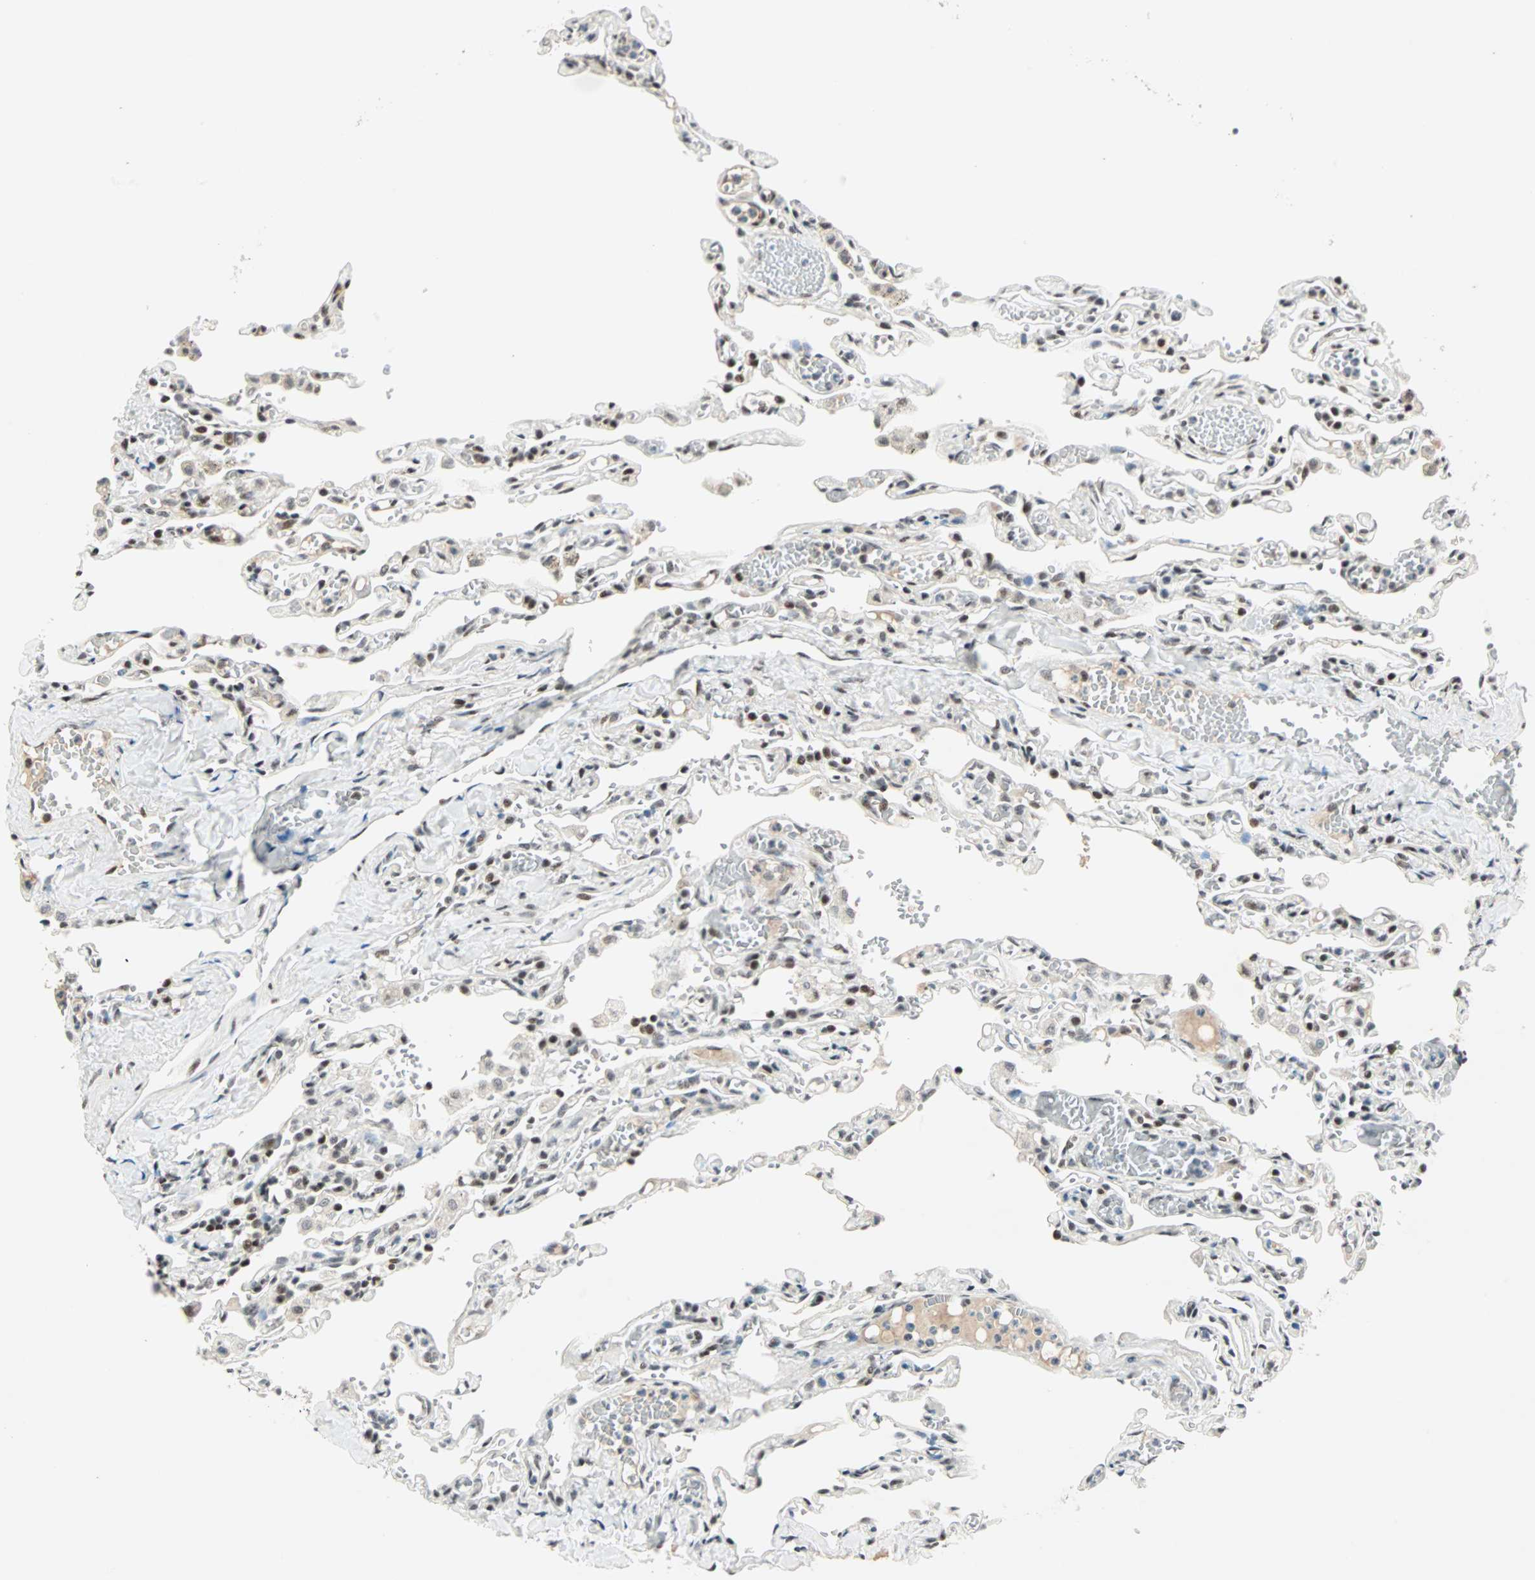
{"staining": {"intensity": "strong", "quantity": "25%-75%", "location": "nuclear"}, "tissue": "lung", "cell_type": "Alveolar cells", "image_type": "normal", "snomed": [{"axis": "morphology", "description": "Normal tissue, NOS"}, {"axis": "topography", "description": "Lung"}], "caption": "Immunohistochemistry photomicrograph of normal human lung stained for a protein (brown), which exhibits high levels of strong nuclear expression in approximately 25%-75% of alveolar cells.", "gene": "SIN3A", "patient": {"sex": "male", "age": 21}}